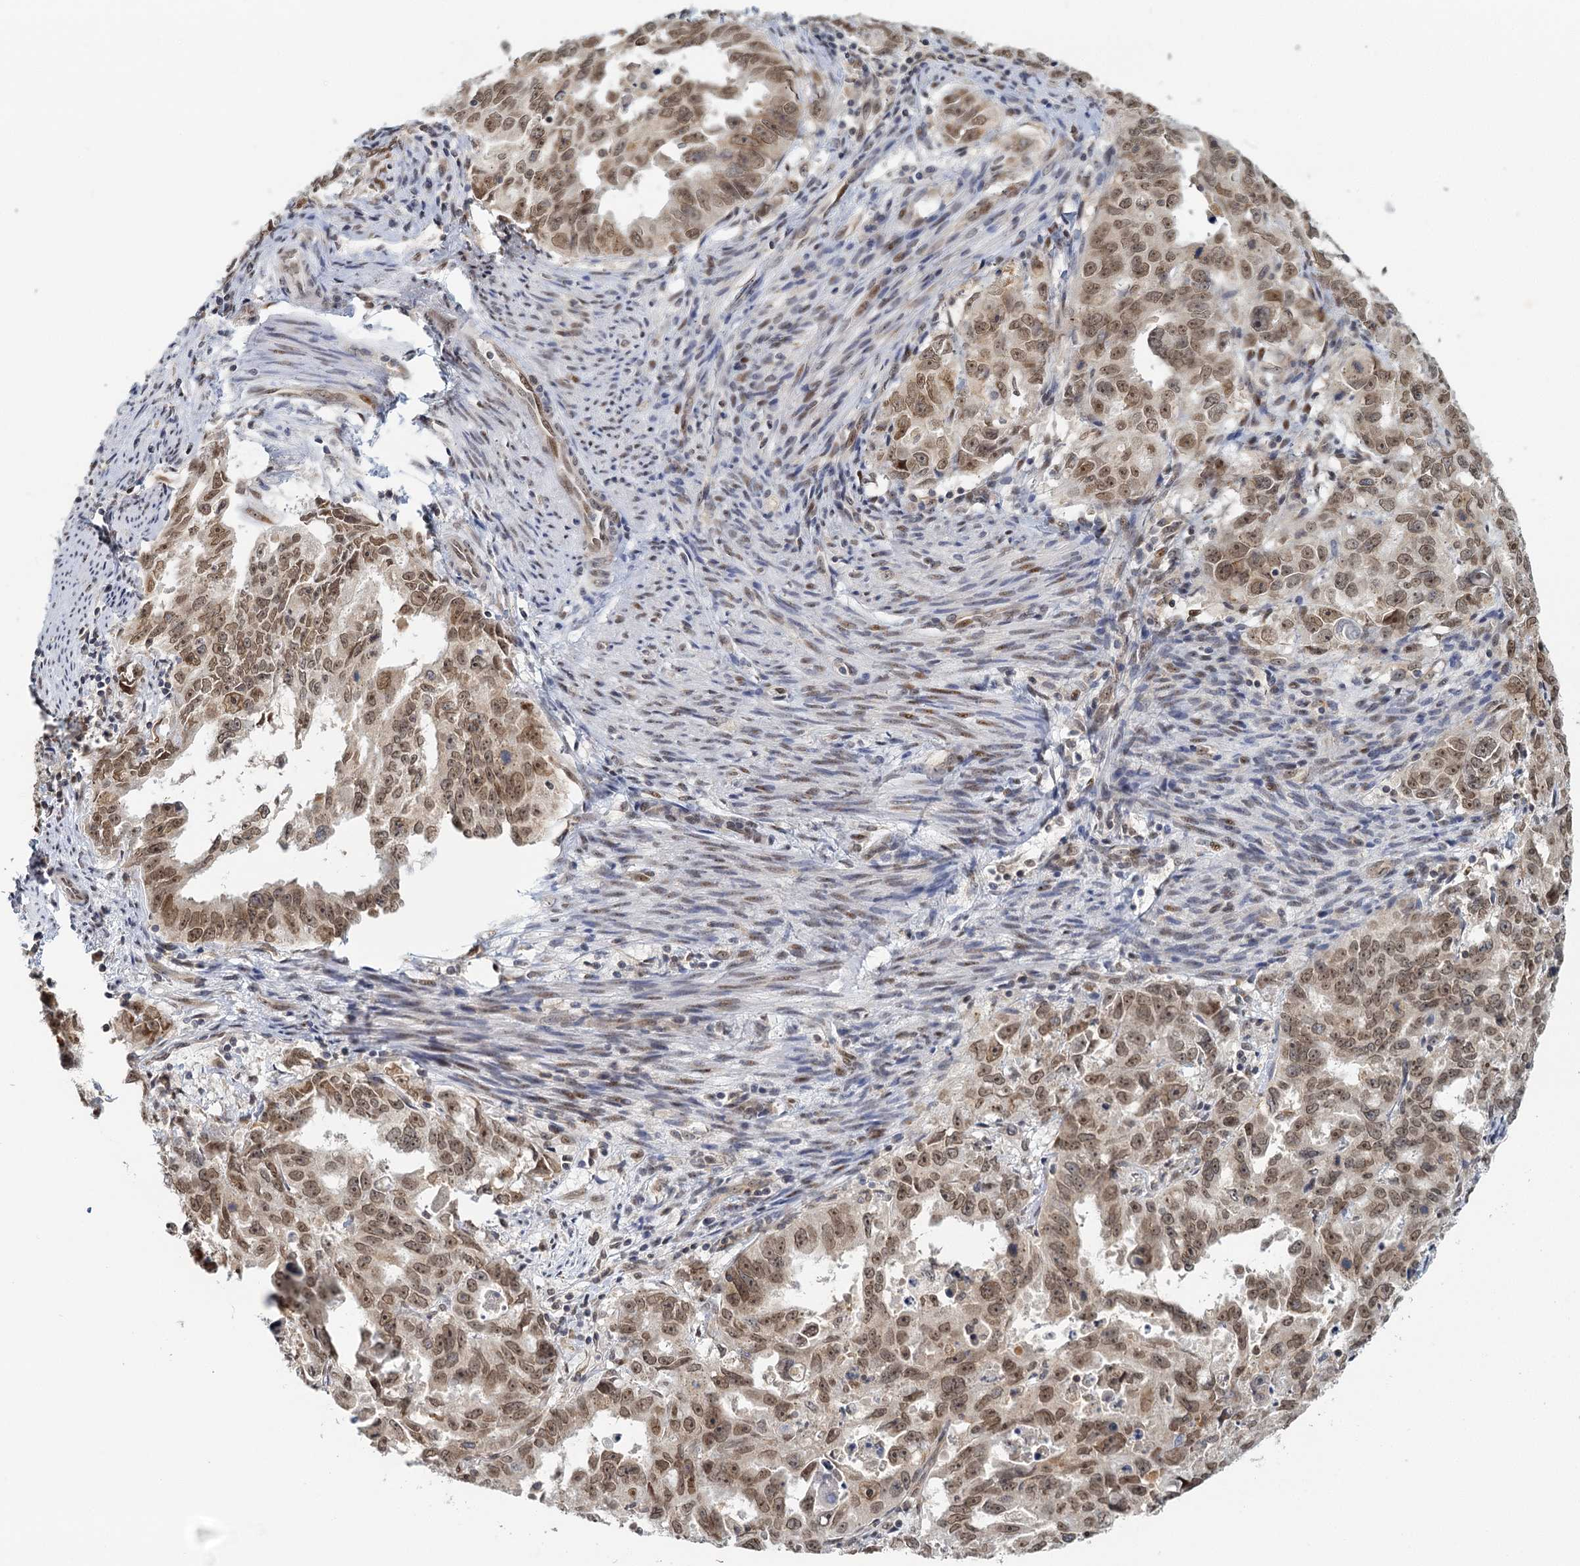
{"staining": {"intensity": "moderate", "quantity": ">75%", "location": "cytoplasmic/membranous,nuclear"}, "tissue": "endometrial cancer", "cell_type": "Tumor cells", "image_type": "cancer", "snomed": [{"axis": "morphology", "description": "Adenocarcinoma, NOS"}, {"axis": "topography", "description": "Endometrium"}], "caption": "There is medium levels of moderate cytoplasmic/membranous and nuclear positivity in tumor cells of endometrial cancer, as demonstrated by immunohistochemical staining (brown color).", "gene": "TREX1", "patient": {"sex": "female", "age": 65}}